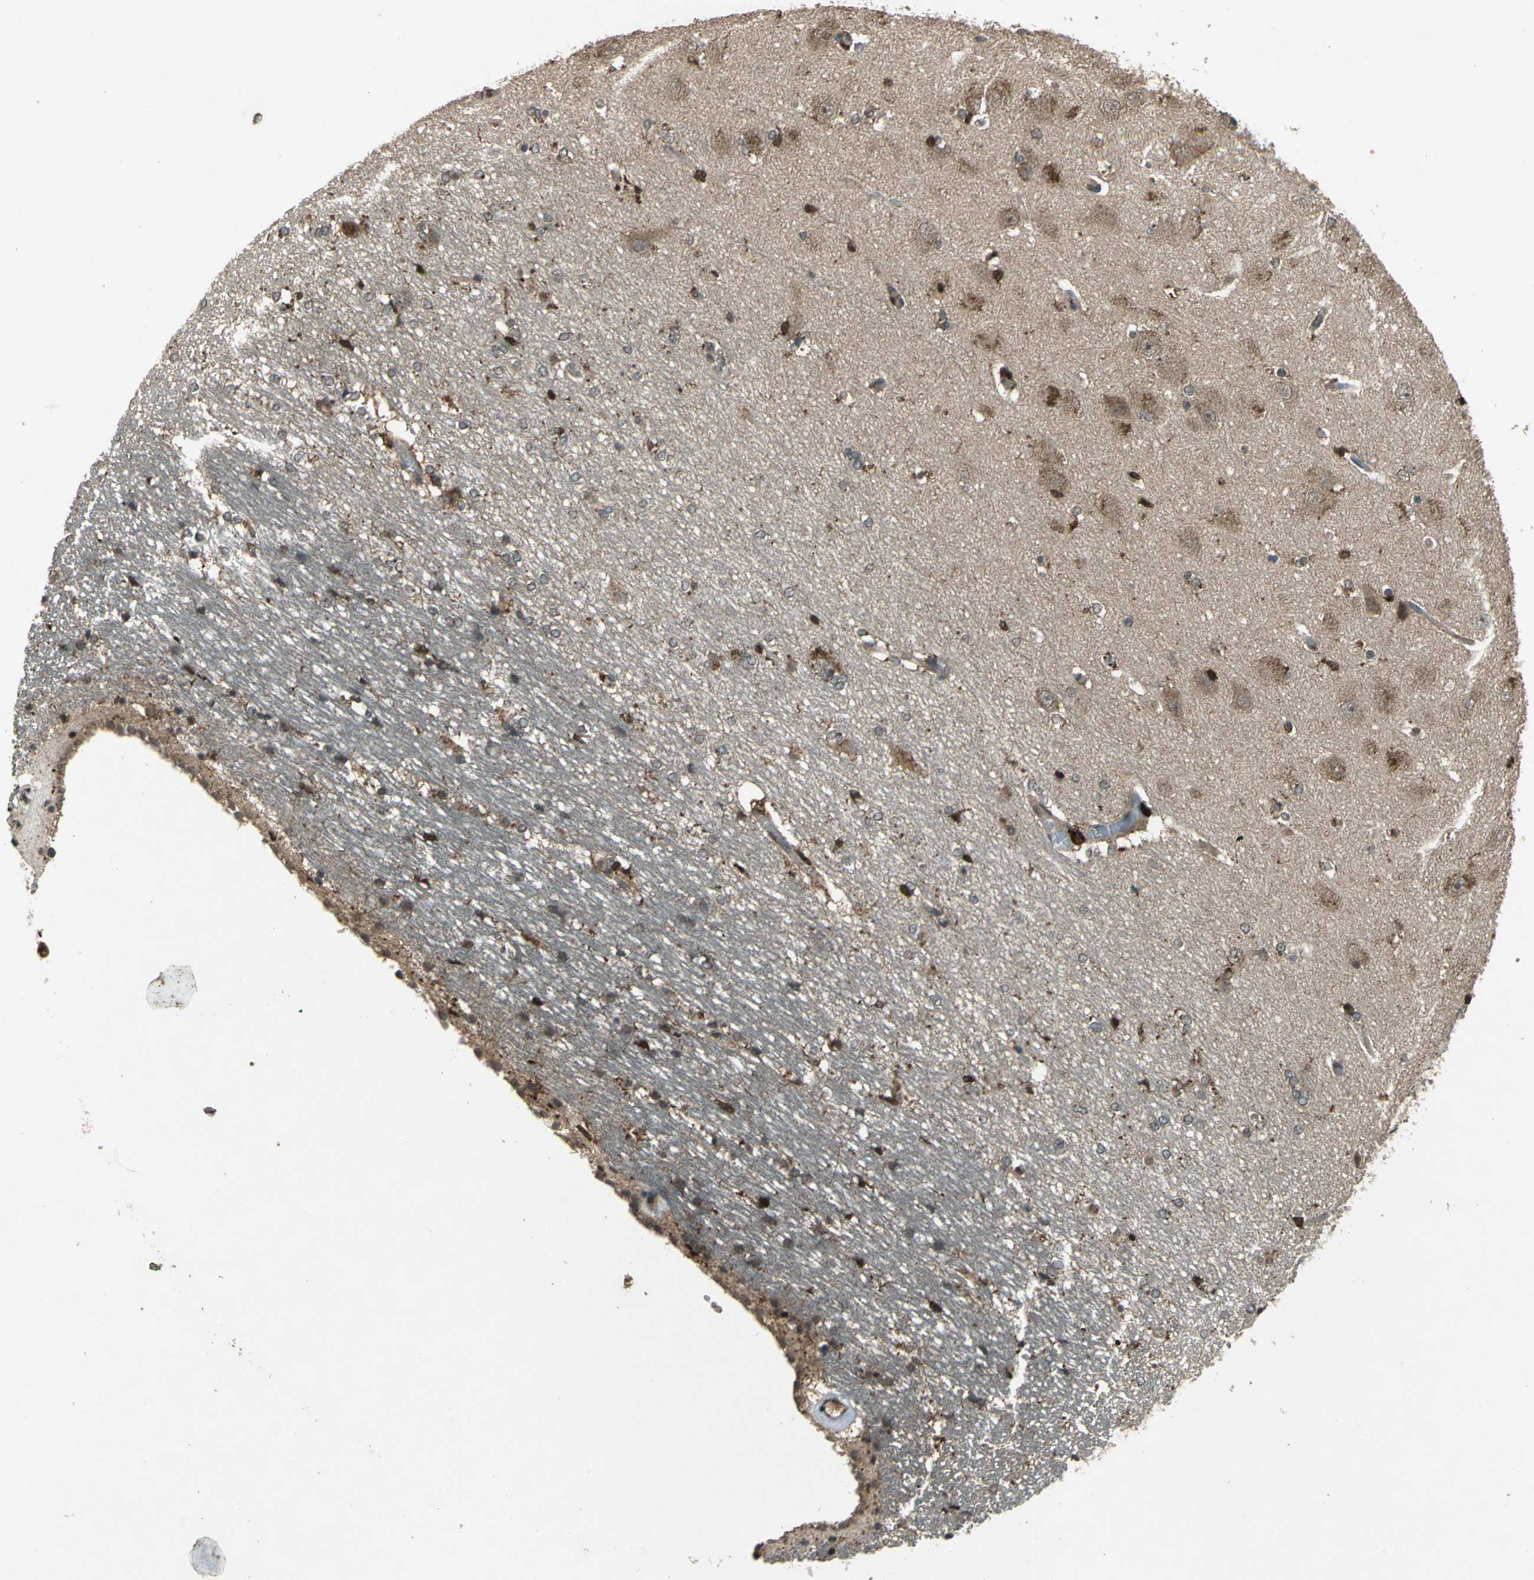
{"staining": {"intensity": "negative", "quantity": "none", "location": "none"}, "tissue": "hippocampus", "cell_type": "Glial cells", "image_type": "normal", "snomed": [{"axis": "morphology", "description": "Normal tissue, NOS"}, {"axis": "topography", "description": "Hippocampus"}], "caption": "There is no significant staining in glial cells of hippocampus. Brightfield microscopy of immunohistochemistry (IHC) stained with DAB (brown) and hematoxylin (blue), captured at high magnification.", "gene": "PYCARD", "patient": {"sex": "female", "age": 19}}